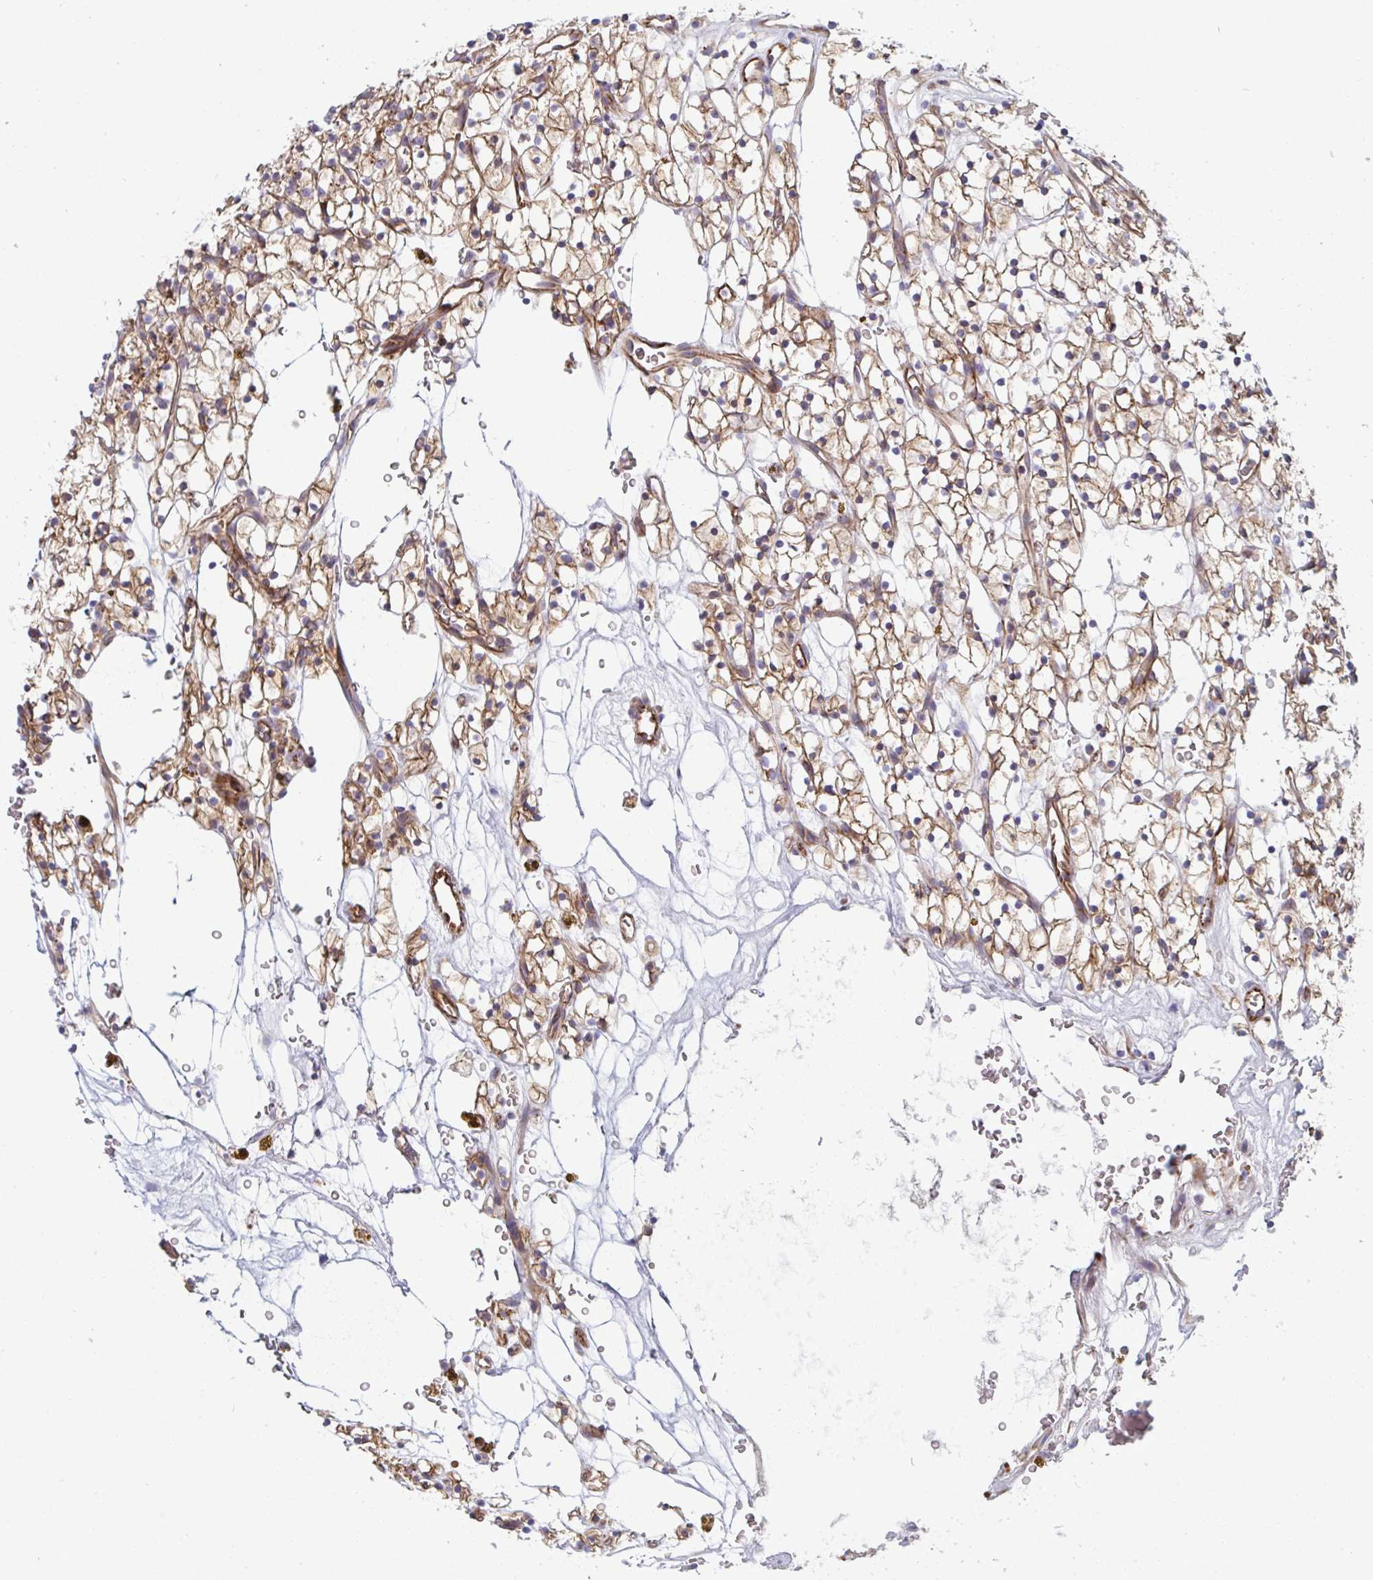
{"staining": {"intensity": "moderate", "quantity": ">75%", "location": "cytoplasmic/membranous"}, "tissue": "renal cancer", "cell_type": "Tumor cells", "image_type": "cancer", "snomed": [{"axis": "morphology", "description": "Adenocarcinoma, NOS"}, {"axis": "topography", "description": "Kidney"}], "caption": "Approximately >75% of tumor cells in human renal cancer reveal moderate cytoplasmic/membranous protein positivity as visualized by brown immunohistochemical staining.", "gene": "SLC9A6", "patient": {"sex": "female", "age": 64}}